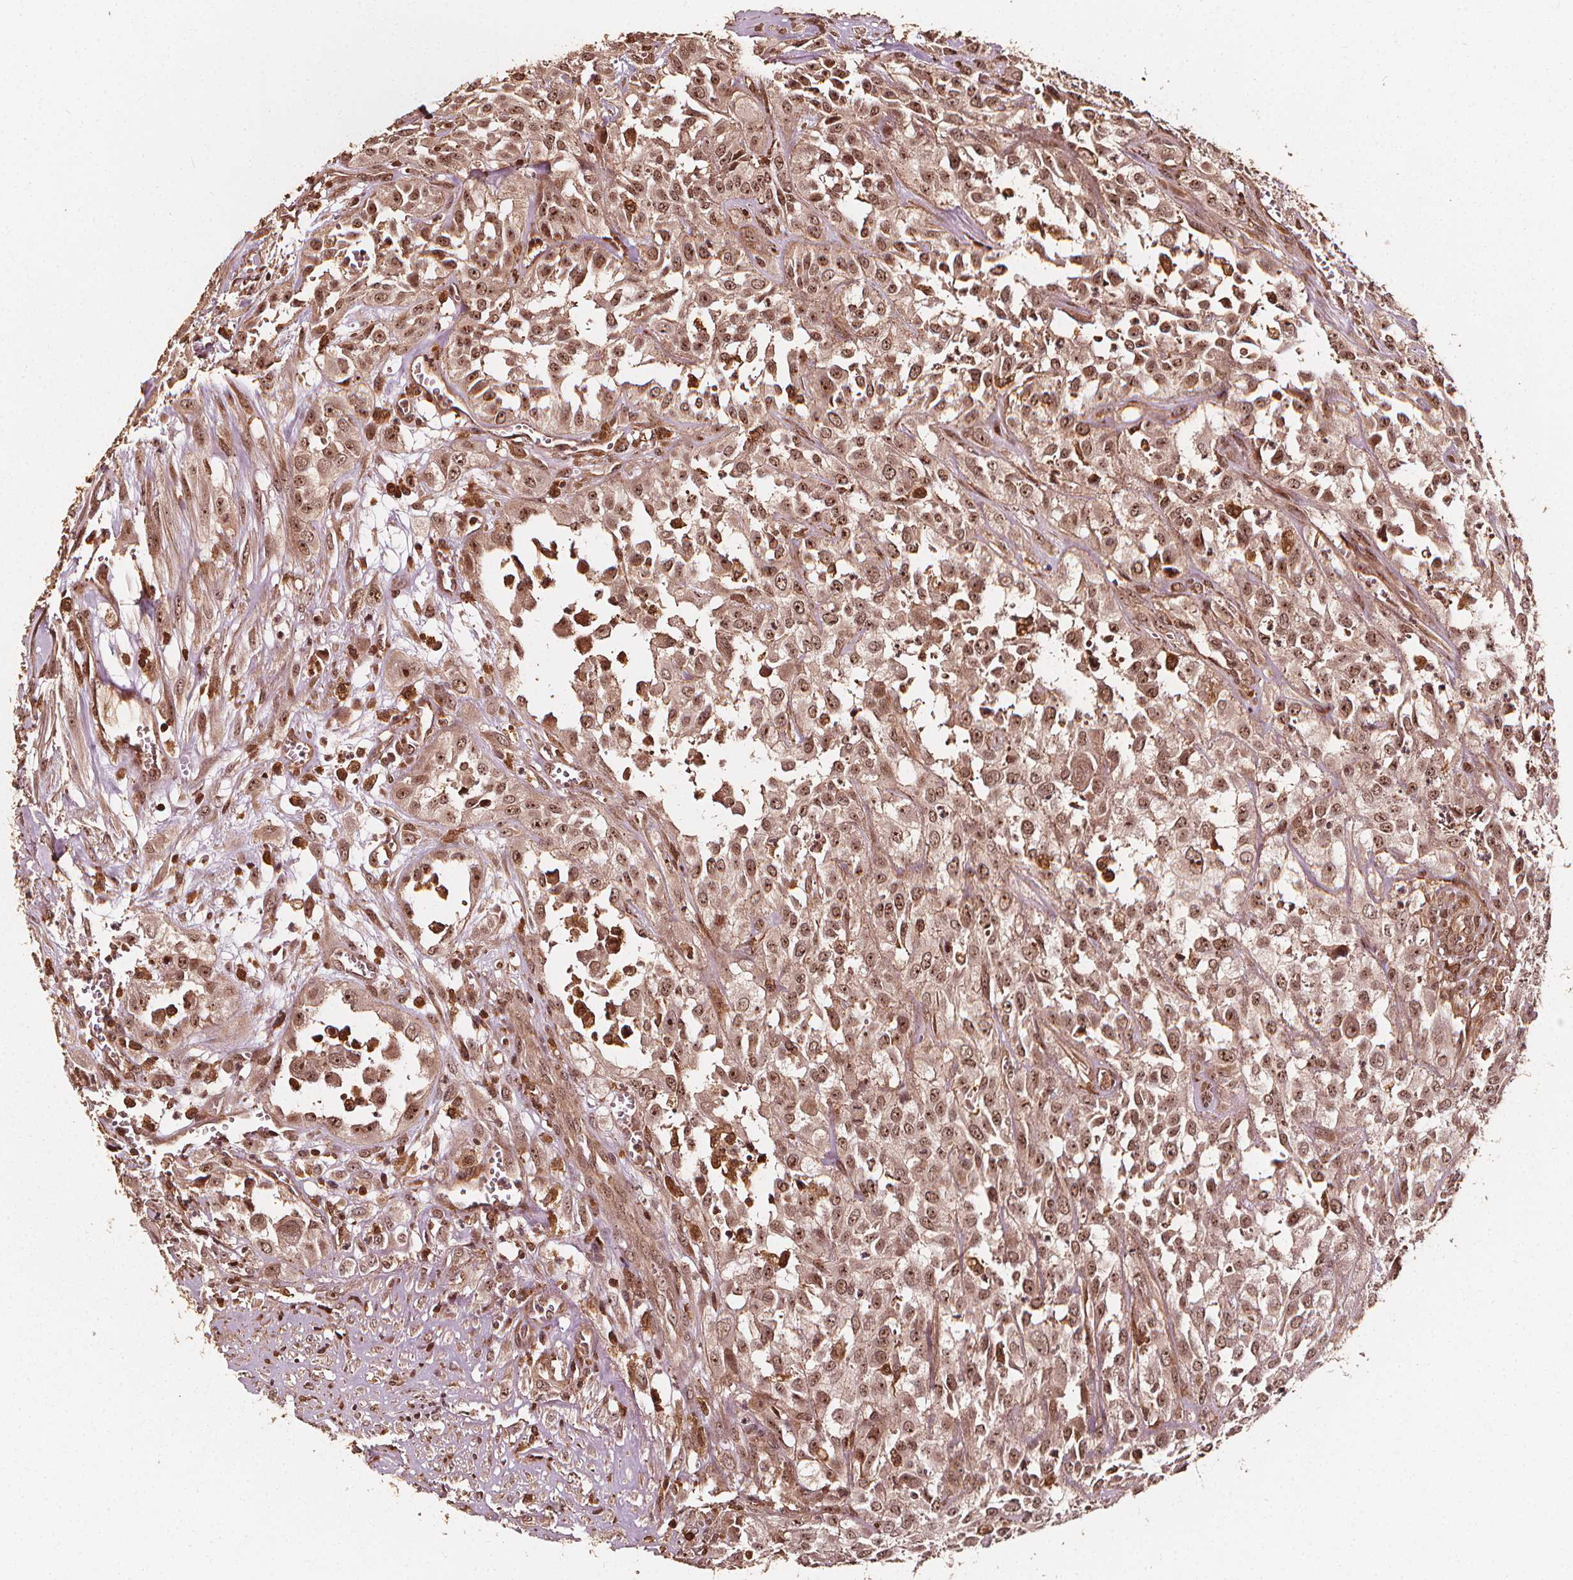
{"staining": {"intensity": "moderate", "quantity": ">75%", "location": "cytoplasmic/membranous,nuclear"}, "tissue": "urothelial cancer", "cell_type": "Tumor cells", "image_type": "cancer", "snomed": [{"axis": "morphology", "description": "Urothelial carcinoma, High grade"}, {"axis": "topography", "description": "Urinary bladder"}], "caption": "High-grade urothelial carcinoma tissue reveals moderate cytoplasmic/membranous and nuclear positivity in approximately >75% of tumor cells, visualized by immunohistochemistry.", "gene": "EXOSC9", "patient": {"sex": "male", "age": 67}}